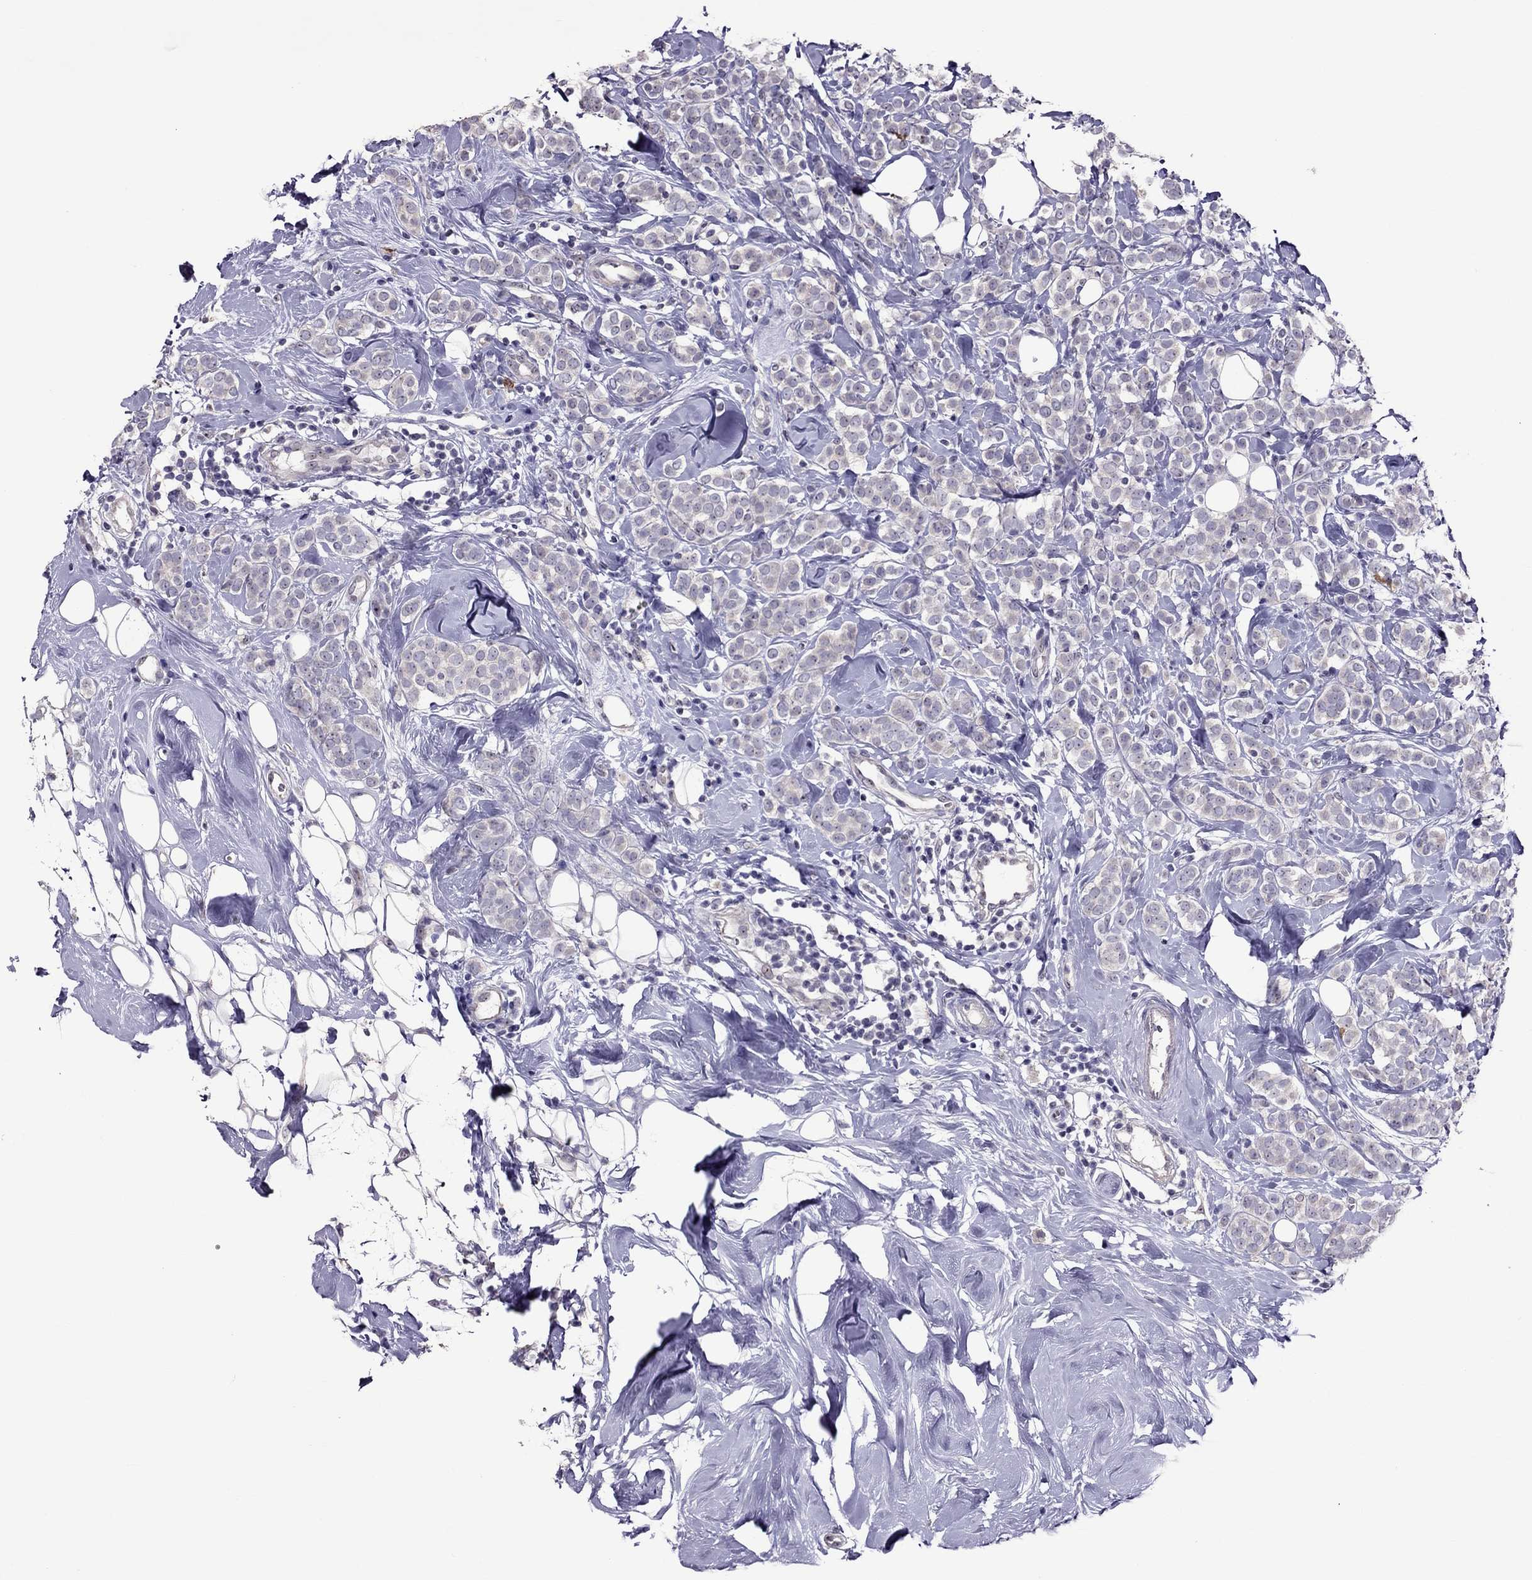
{"staining": {"intensity": "negative", "quantity": "none", "location": "none"}, "tissue": "breast cancer", "cell_type": "Tumor cells", "image_type": "cancer", "snomed": [{"axis": "morphology", "description": "Lobular carcinoma"}, {"axis": "topography", "description": "Breast"}], "caption": "The immunohistochemistry histopathology image has no significant positivity in tumor cells of lobular carcinoma (breast) tissue.", "gene": "LRRC46", "patient": {"sex": "female", "age": 49}}